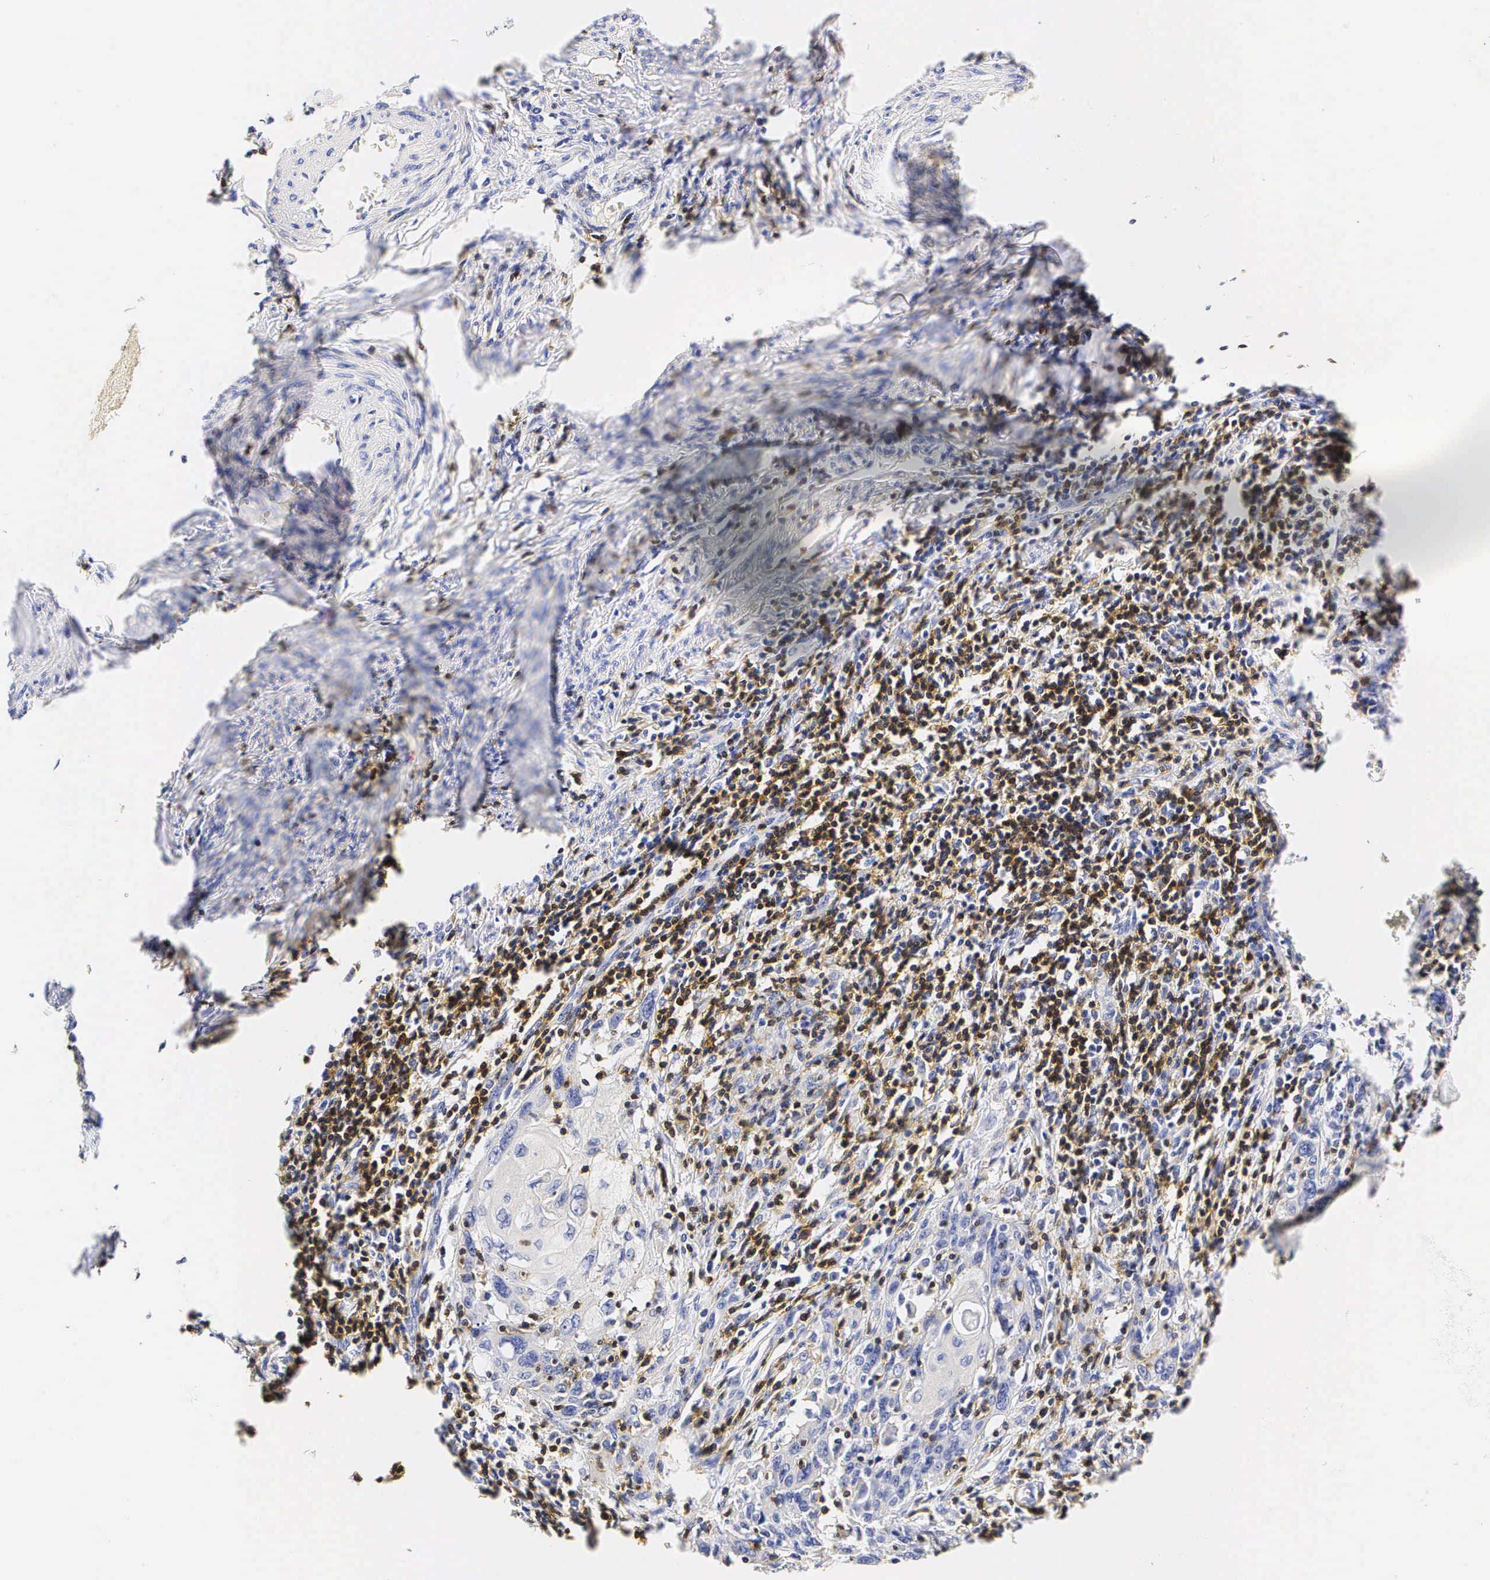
{"staining": {"intensity": "negative", "quantity": "none", "location": "none"}, "tissue": "cervical cancer", "cell_type": "Tumor cells", "image_type": "cancer", "snomed": [{"axis": "morphology", "description": "Squamous cell carcinoma, NOS"}, {"axis": "topography", "description": "Cervix"}], "caption": "The image reveals no significant expression in tumor cells of cervical cancer (squamous cell carcinoma).", "gene": "CD3E", "patient": {"sex": "female", "age": 54}}